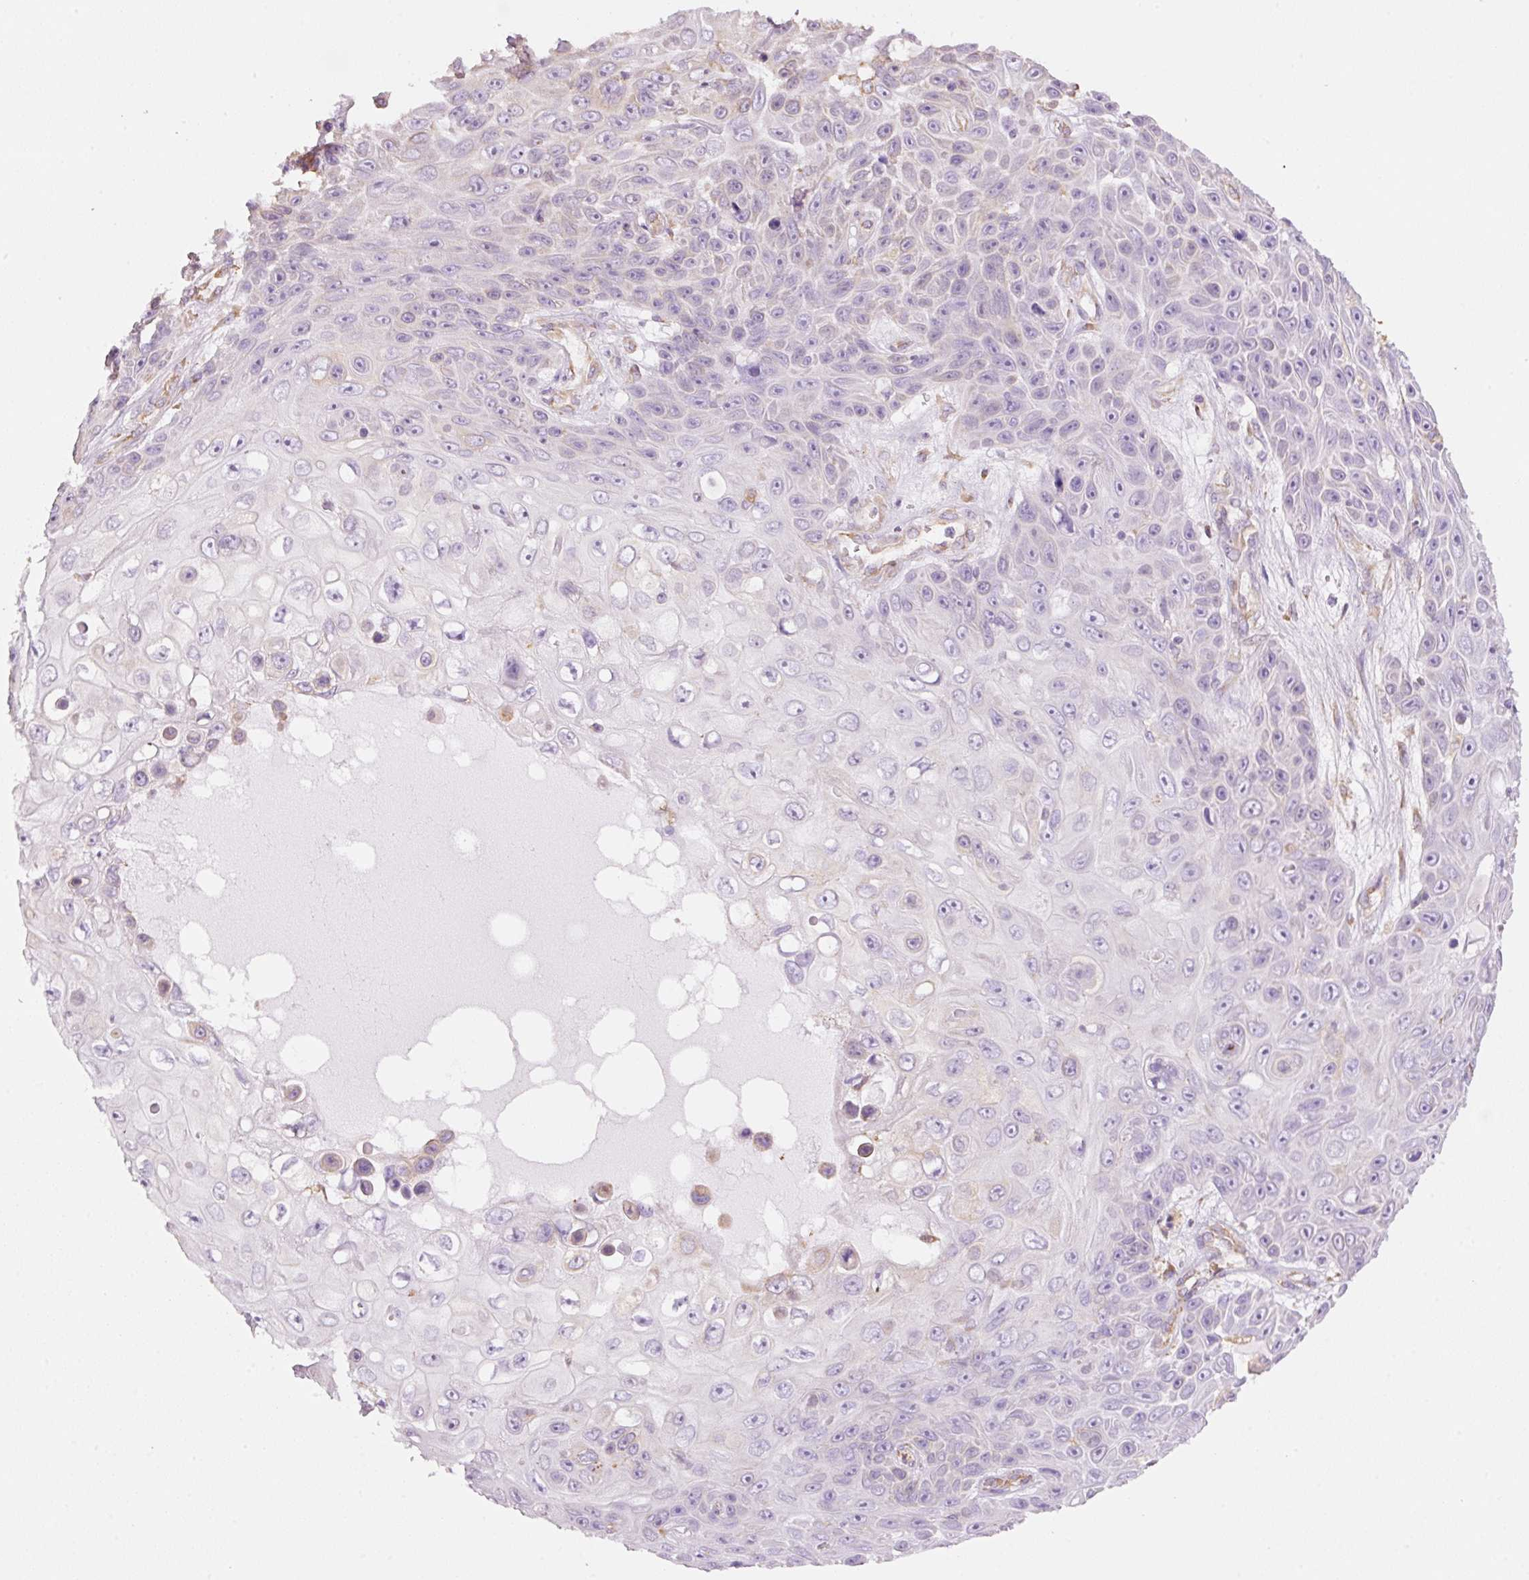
{"staining": {"intensity": "negative", "quantity": "none", "location": "none"}, "tissue": "skin cancer", "cell_type": "Tumor cells", "image_type": "cancer", "snomed": [{"axis": "morphology", "description": "Squamous cell carcinoma, NOS"}, {"axis": "topography", "description": "Skin"}], "caption": "IHC photomicrograph of neoplastic tissue: human squamous cell carcinoma (skin) stained with DAB displays no significant protein positivity in tumor cells.", "gene": "GCG", "patient": {"sex": "male", "age": 82}}